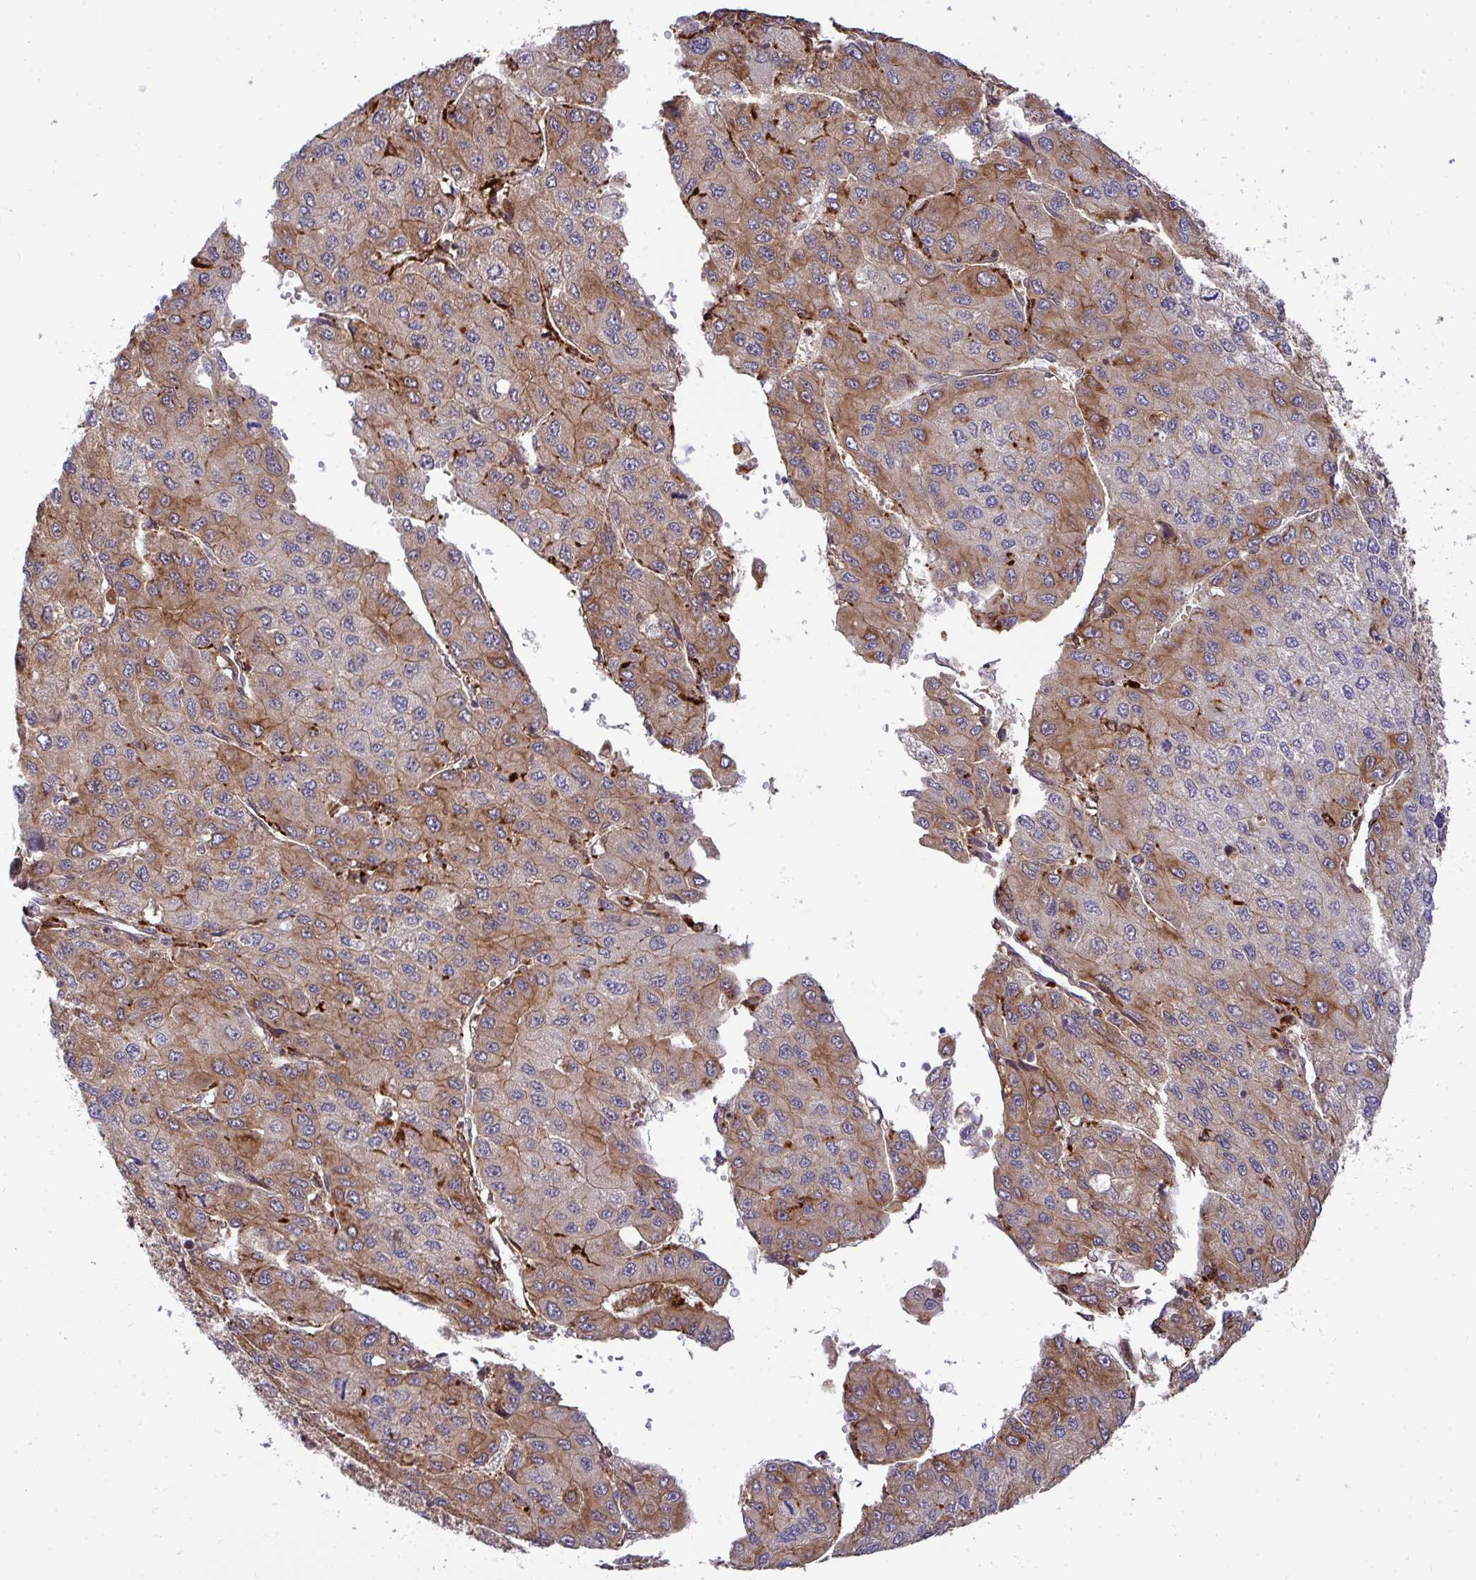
{"staining": {"intensity": "moderate", "quantity": ">75%", "location": "cytoplasmic/membranous"}, "tissue": "liver cancer", "cell_type": "Tumor cells", "image_type": "cancer", "snomed": [{"axis": "morphology", "description": "Carcinoma, Hepatocellular, NOS"}, {"axis": "topography", "description": "Liver"}], "caption": "Human hepatocellular carcinoma (liver) stained with a protein marker exhibits moderate staining in tumor cells.", "gene": "TRIM44", "patient": {"sex": "female", "age": 66}}